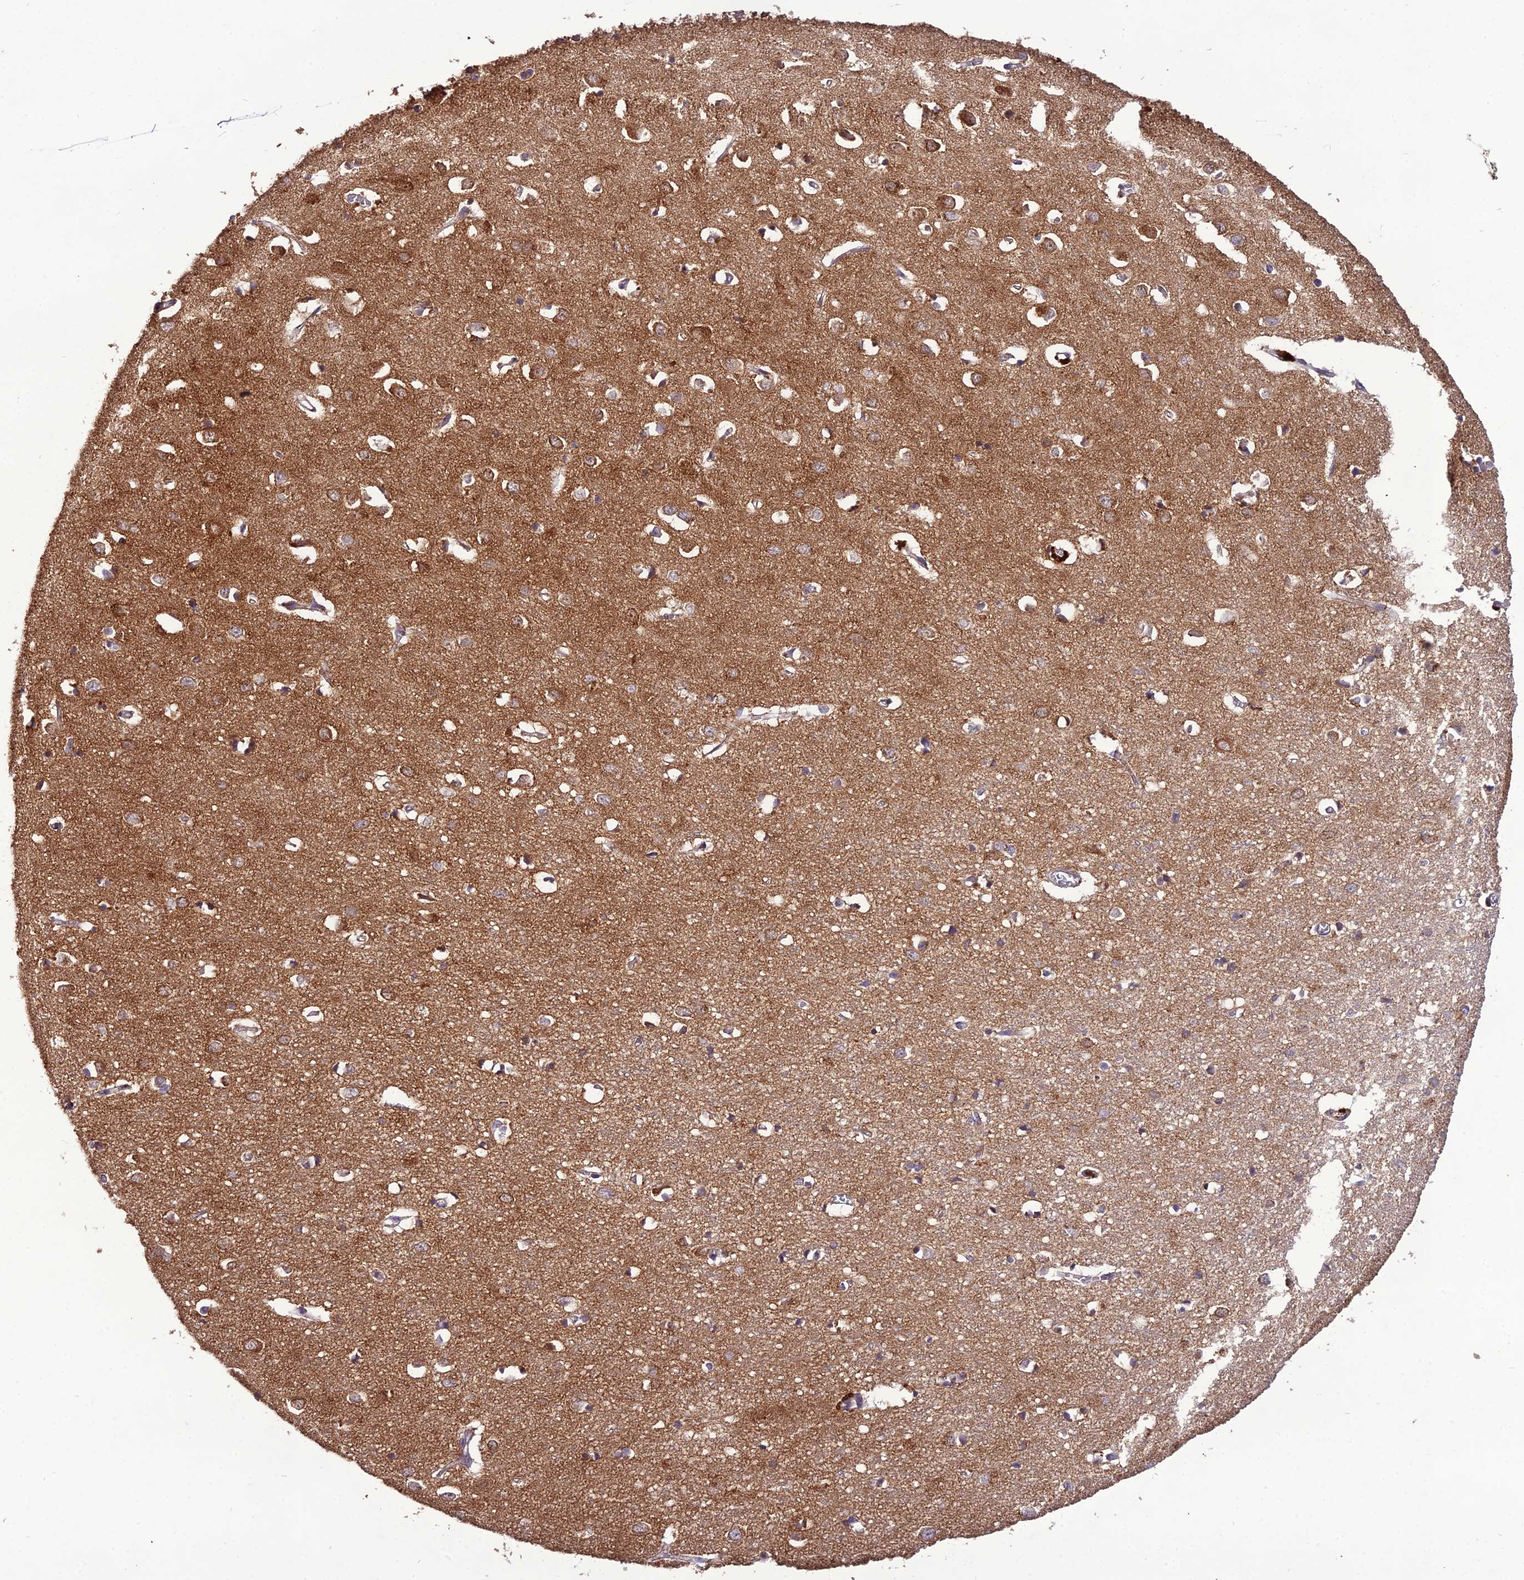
{"staining": {"intensity": "negative", "quantity": "none", "location": "none"}, "tissue": "cerebral cortex", "cell_type": "Endothelial cells", "image_type": "normal", "snomed": [{"axis": "morphology", "description": "Normal tissue, NOS"}, {"axis": "topography", "description": "Cerebral cortex"}], "caption": "Protein analysis of normal cerebral cortex shows no significant staining in endothelial cells.", "gene": "KCTD16", "patient": {"sex": "female", "age": 64}}